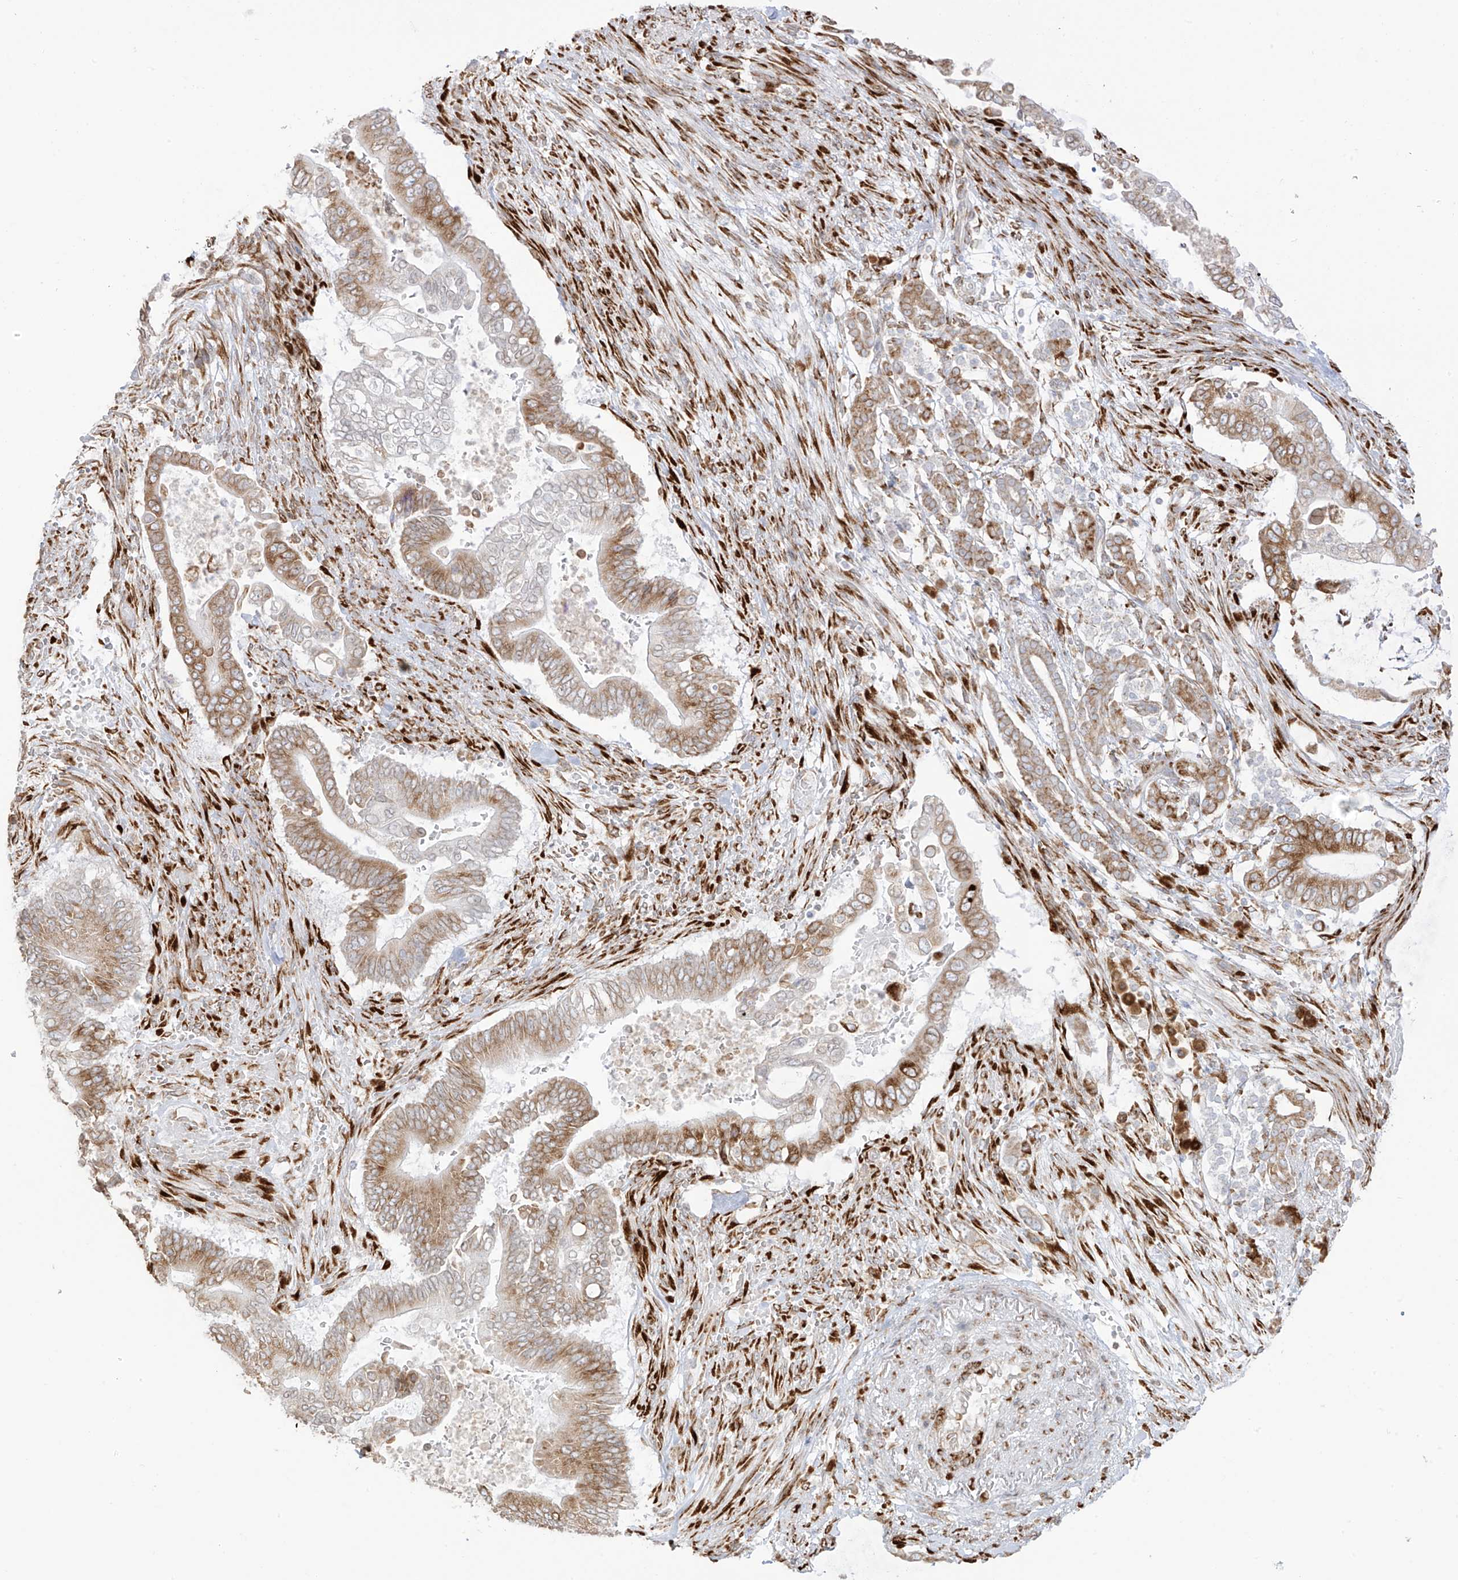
{"staining": {"intensity": "moderate", "quantity": ">75%", "location": "cytoplasmic/membranous"}, "tissue": "pancreatic cancer", "cell_type": "Tumor cells", "image_type": "cancer", "snomed": [{"axis": "morphology", "description": "Adenocarcinoma, NOS"}, {"axis": "topography", "description": "Pancreas"}], "caption": "High-power microscopy captured an IHC histopathology image of pancreatic cancer, revealing moderate cytoplasmic/membranous expression in about >75% of tumor cells.", "gene": "LRRC59", "patient": {"sex": "male", "age": 68}}